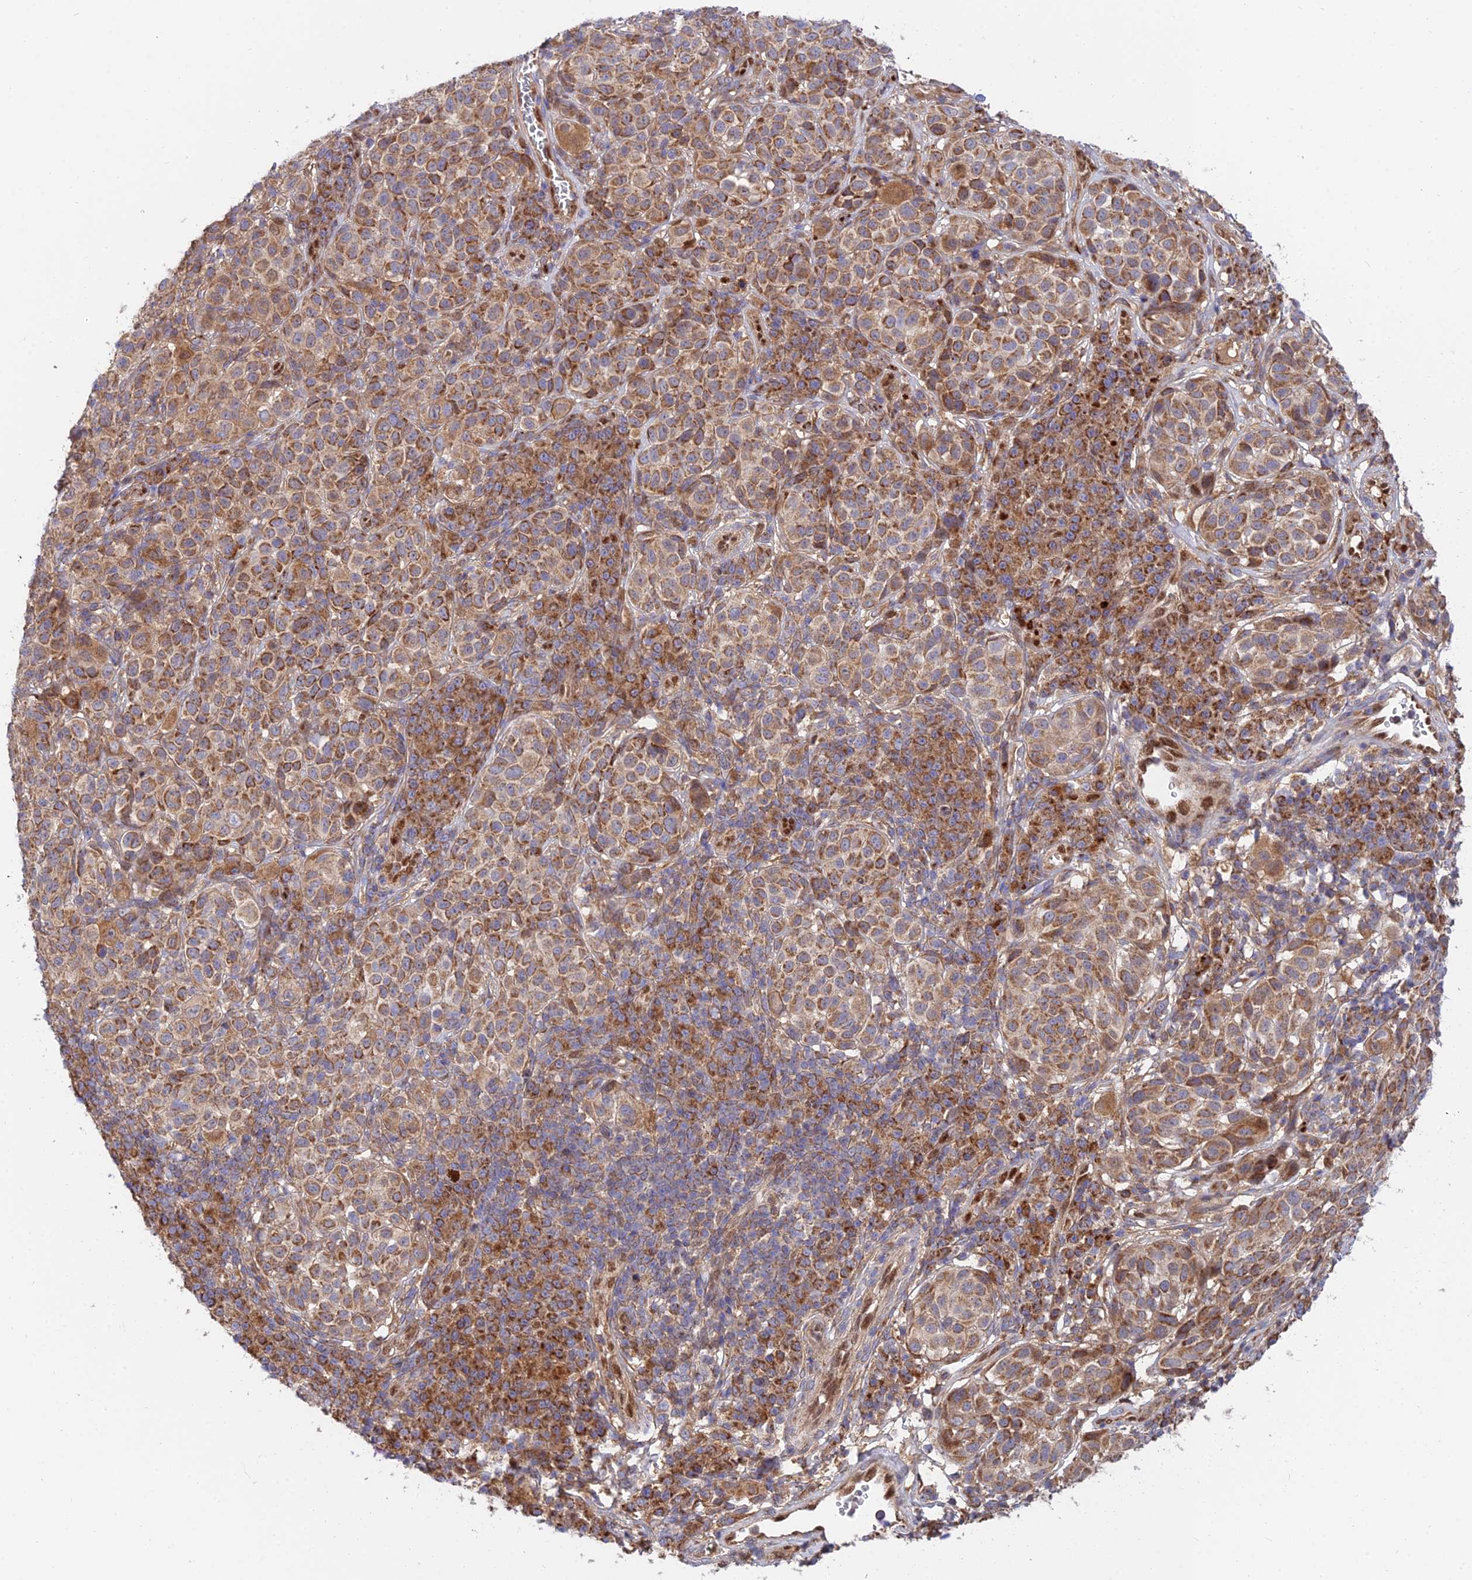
{"staining": {"intensity": "strong", "quantity": ">75%", "location": "cytoplasmic/membranous"}, "tissue": "melanoma", "cell_type": "Tumor cells", "image_type": "cancer", "snomed": [{"axis": "morphology", "description": "Malignant melanoma, NOS"}, {"axis": "topography", "description": "Skin"}], "caption": "Protein staining displays strong cytoplasmic/membranous positivity in approximately >75% of tumor cells in malignant melanoma. Using DAB (3,3'-diaminobenzidine) (brown) and hematoxylin (blue) stains, captured at high magnification using brightfield microscopy.", "gene": "PODNL1", "patient": {"sex": "male", "age": 38}}